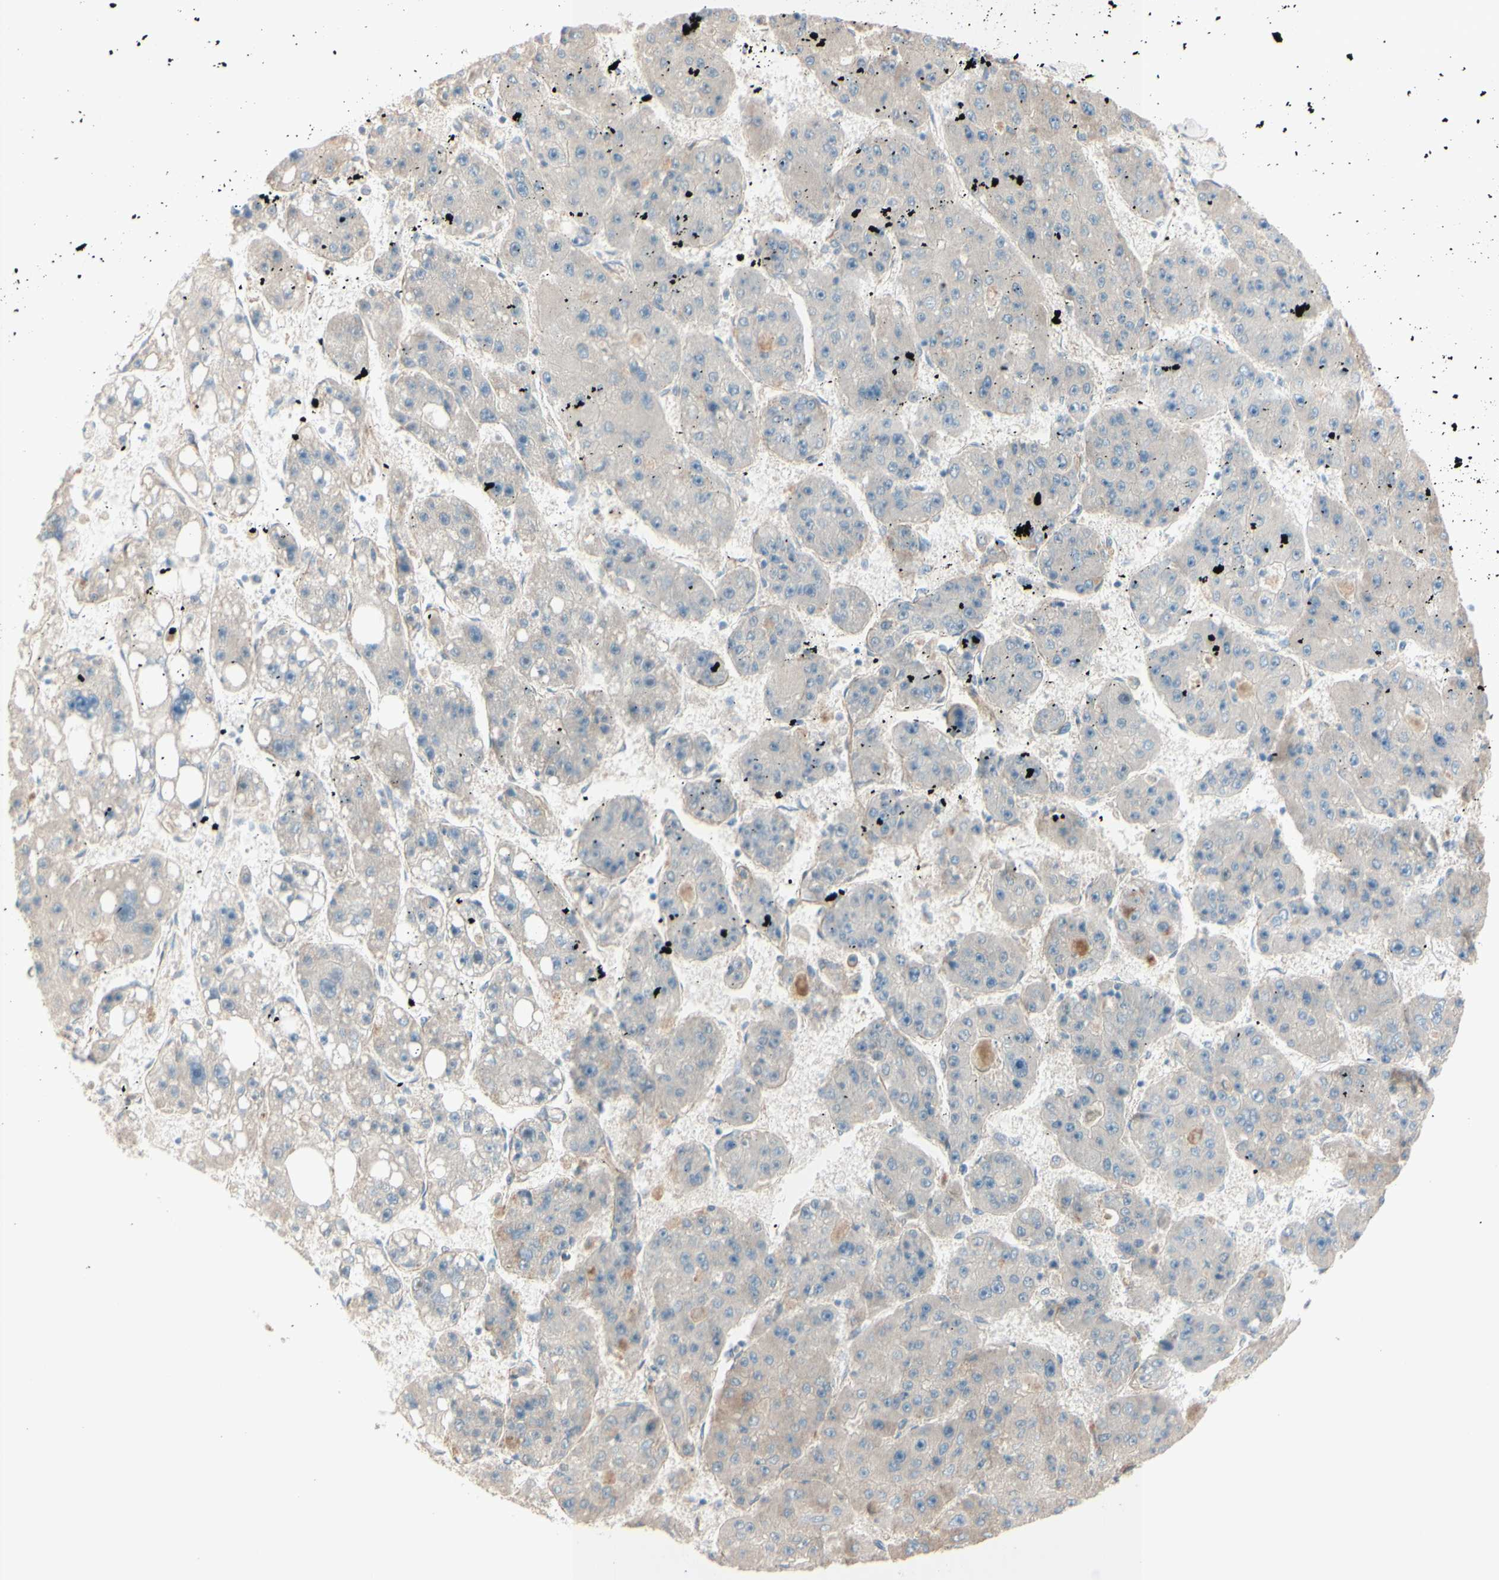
{"staining": {"intensity": "weak", "quantity": ">75%", "location": "cytoplasmic/membranous"}, "tissue": "liver cancer", "cell_type": "Tumor cells", "image_type": "cancer", "snomed": [{"axis": "morphology", "description": "Carcinoma, Hepatocellular, NOS"}, {"axis": "topography", "description": "Liver"}], "caption": "IHC of liver cancer shows low levels of weak cytoplasmic/membranous expression in about >75% of tumor cells. The protein of interest is stained brown, and the nuclei are stained in blue (DAB IHC with brightfield microscopy, high magnification).", "gene": "EPHA3", "patient": {"sex": "female", "age": 61}}